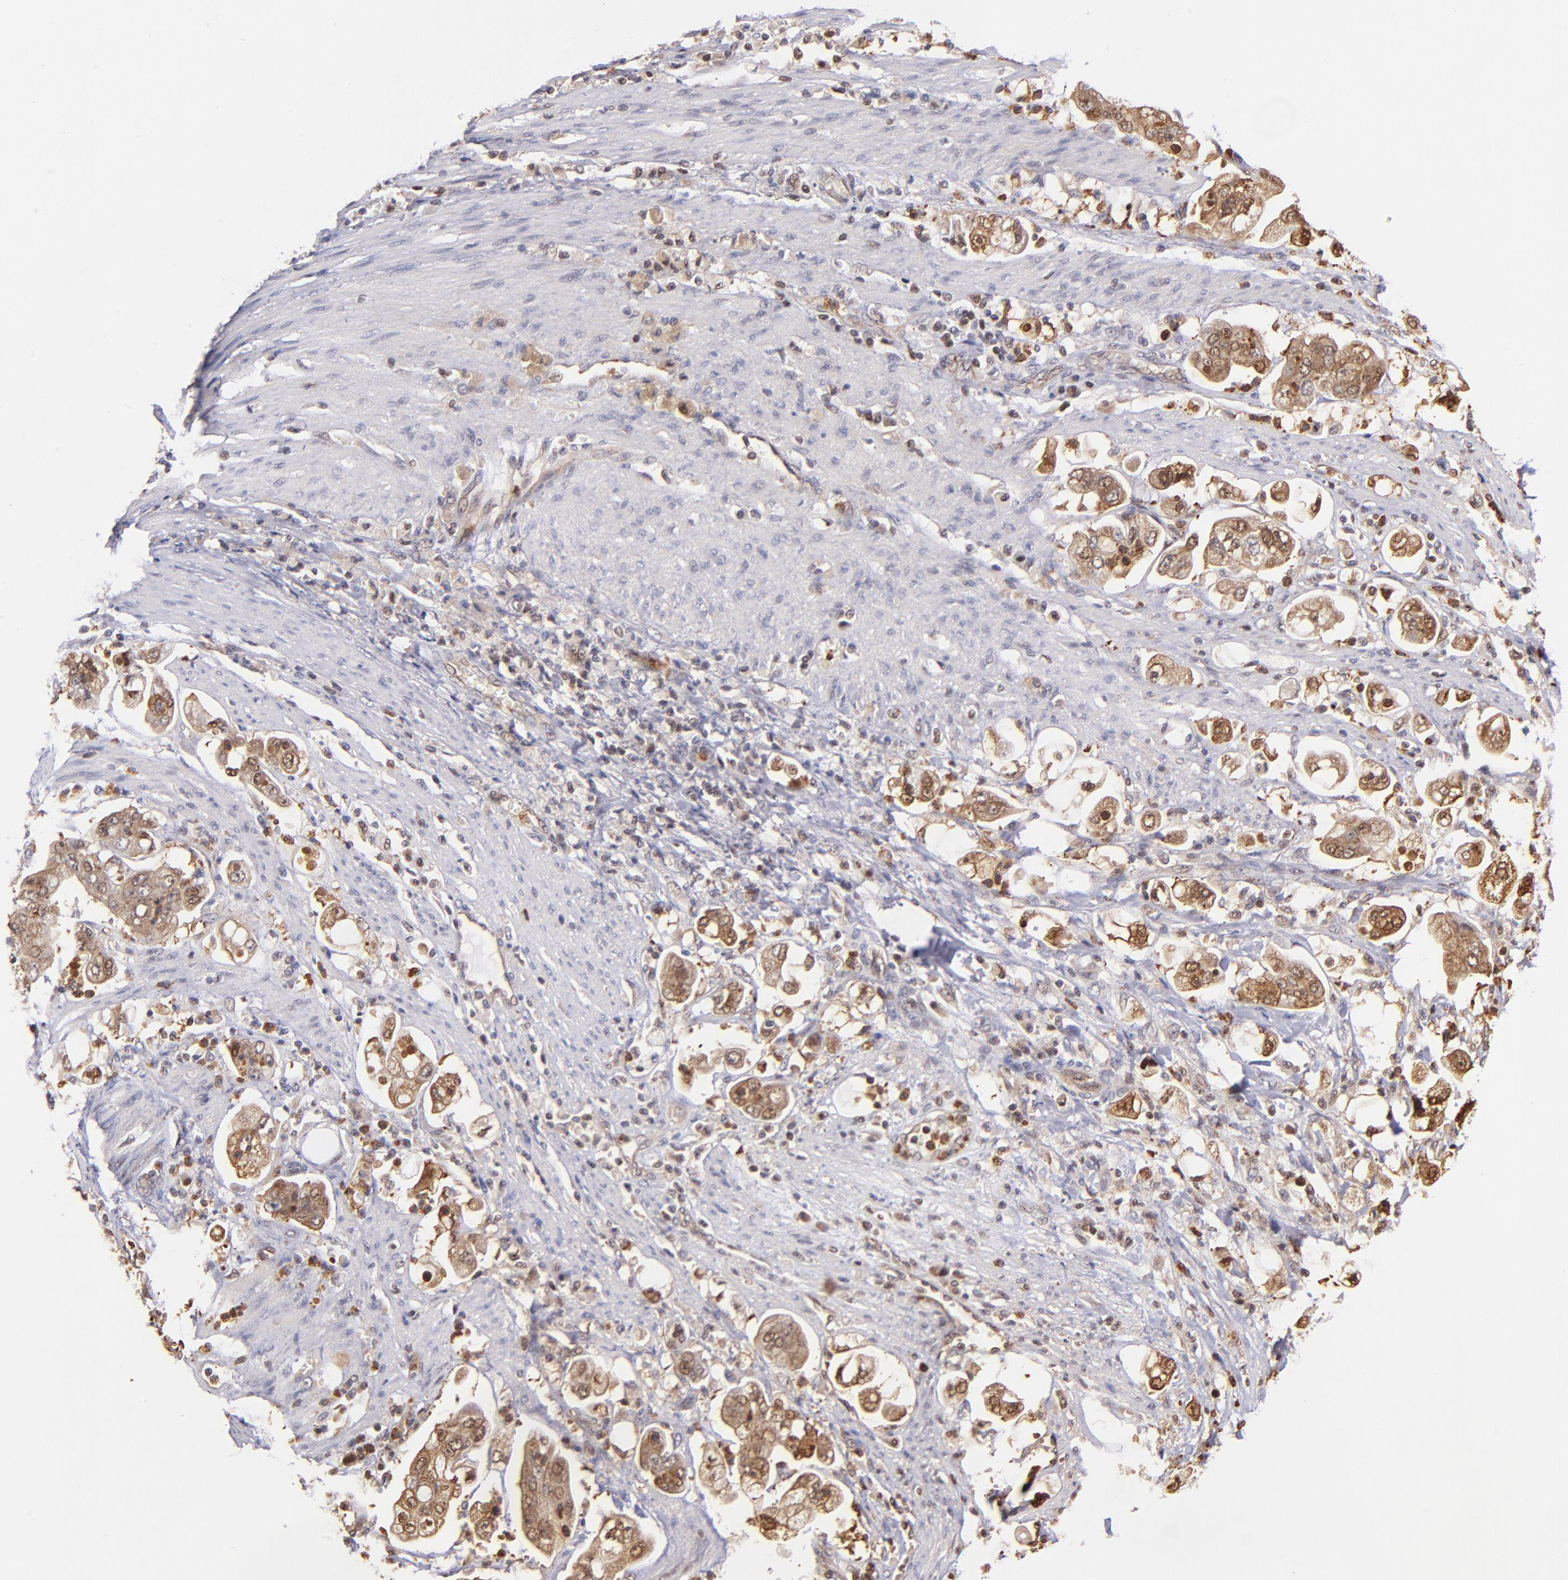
{"staining": {"intensity": "moderate", "quantity": ">75%", "location": "cytoplasmic/membranous,nuclear"}, "tissue": "stomach cancer", "cell_type": "Tumor cells", "image_type": "cancer", "snomed": [{"axis": "morphology", "description": "Adenocarcinoma, NOS"}, {"axis": "topography", "description": "Stomach"}], "caption": "Protein staining of stomach cancer (adenocarcinoma) tissue shows moderate cytoplasmic/membranous and nuclear positivity in about >75% of tumor cells. (Stains: DAB (3,3'-diaminobenzidine) in brown, nuclei in blue, Microscopy: brightfield microscopy at high magnification).", "gene": "YWHAB", "patient": {"sex": "male", "age": 62}}